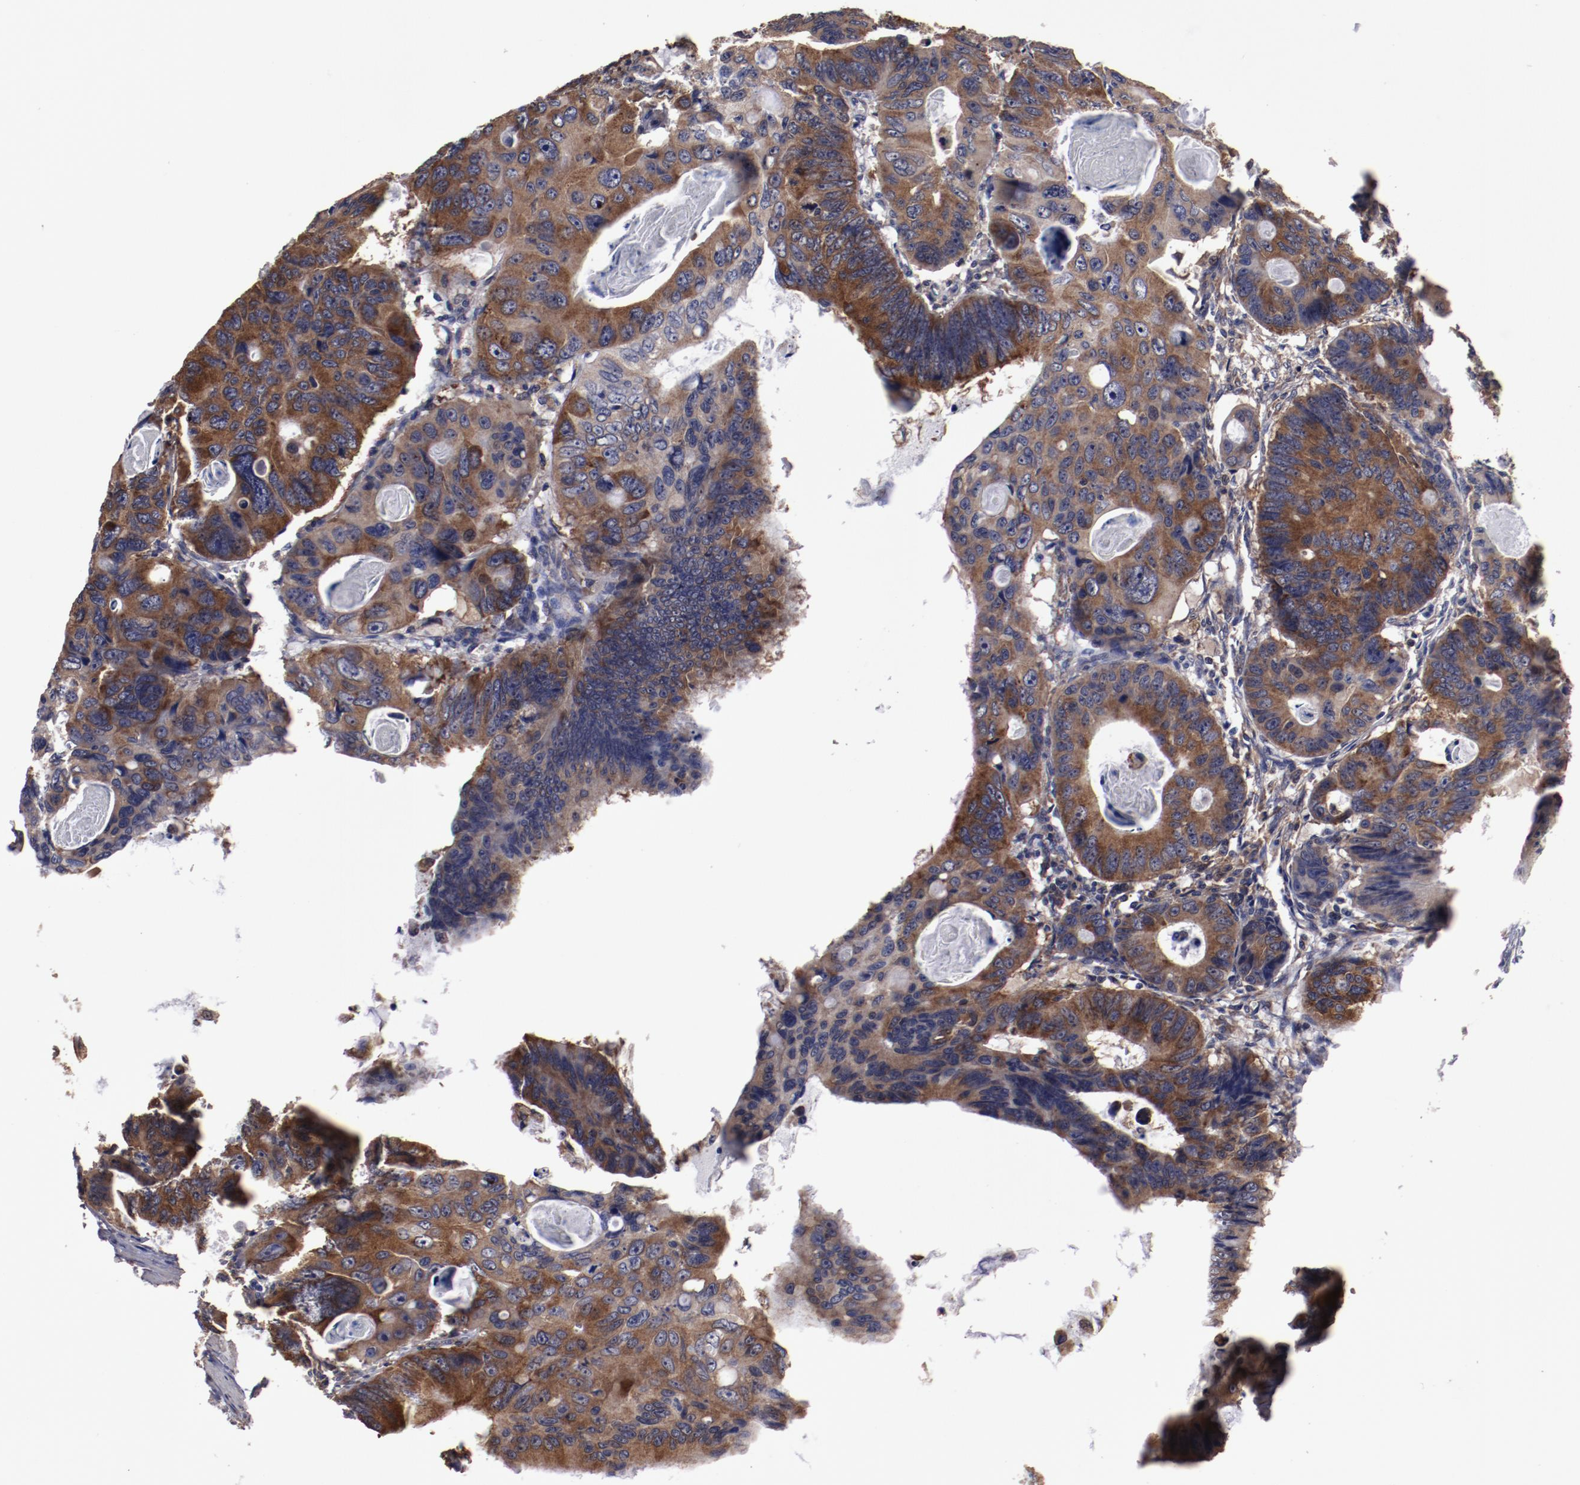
{"staining": {"intensity": "strong", "quantity": ">75%", "location": "cytoplasmic/membranous"}, "tissue": "colorectal cancer", "cell_type": "Tumor cells", "image_type": "cancer", "snomed": [{"axis": "morphology", "description": "Adenocarcinoma, NOS"}, {"axis": "topography", "description": "Colon"}], "caption": "Protein staining of colorectal cancer (adenocarcinoma) tissue shows strong cytoplasmic/membranous positivity in about >75% of tumor cells. The staining is performed using DAB (3,3'-diaminobenzidine) brown chromogen to label protein expression. The nuclei are counter-stained blue using hematoxylin.", "gene": "RPS4Y1", "patient": {"sex": "female", "age": 55}}